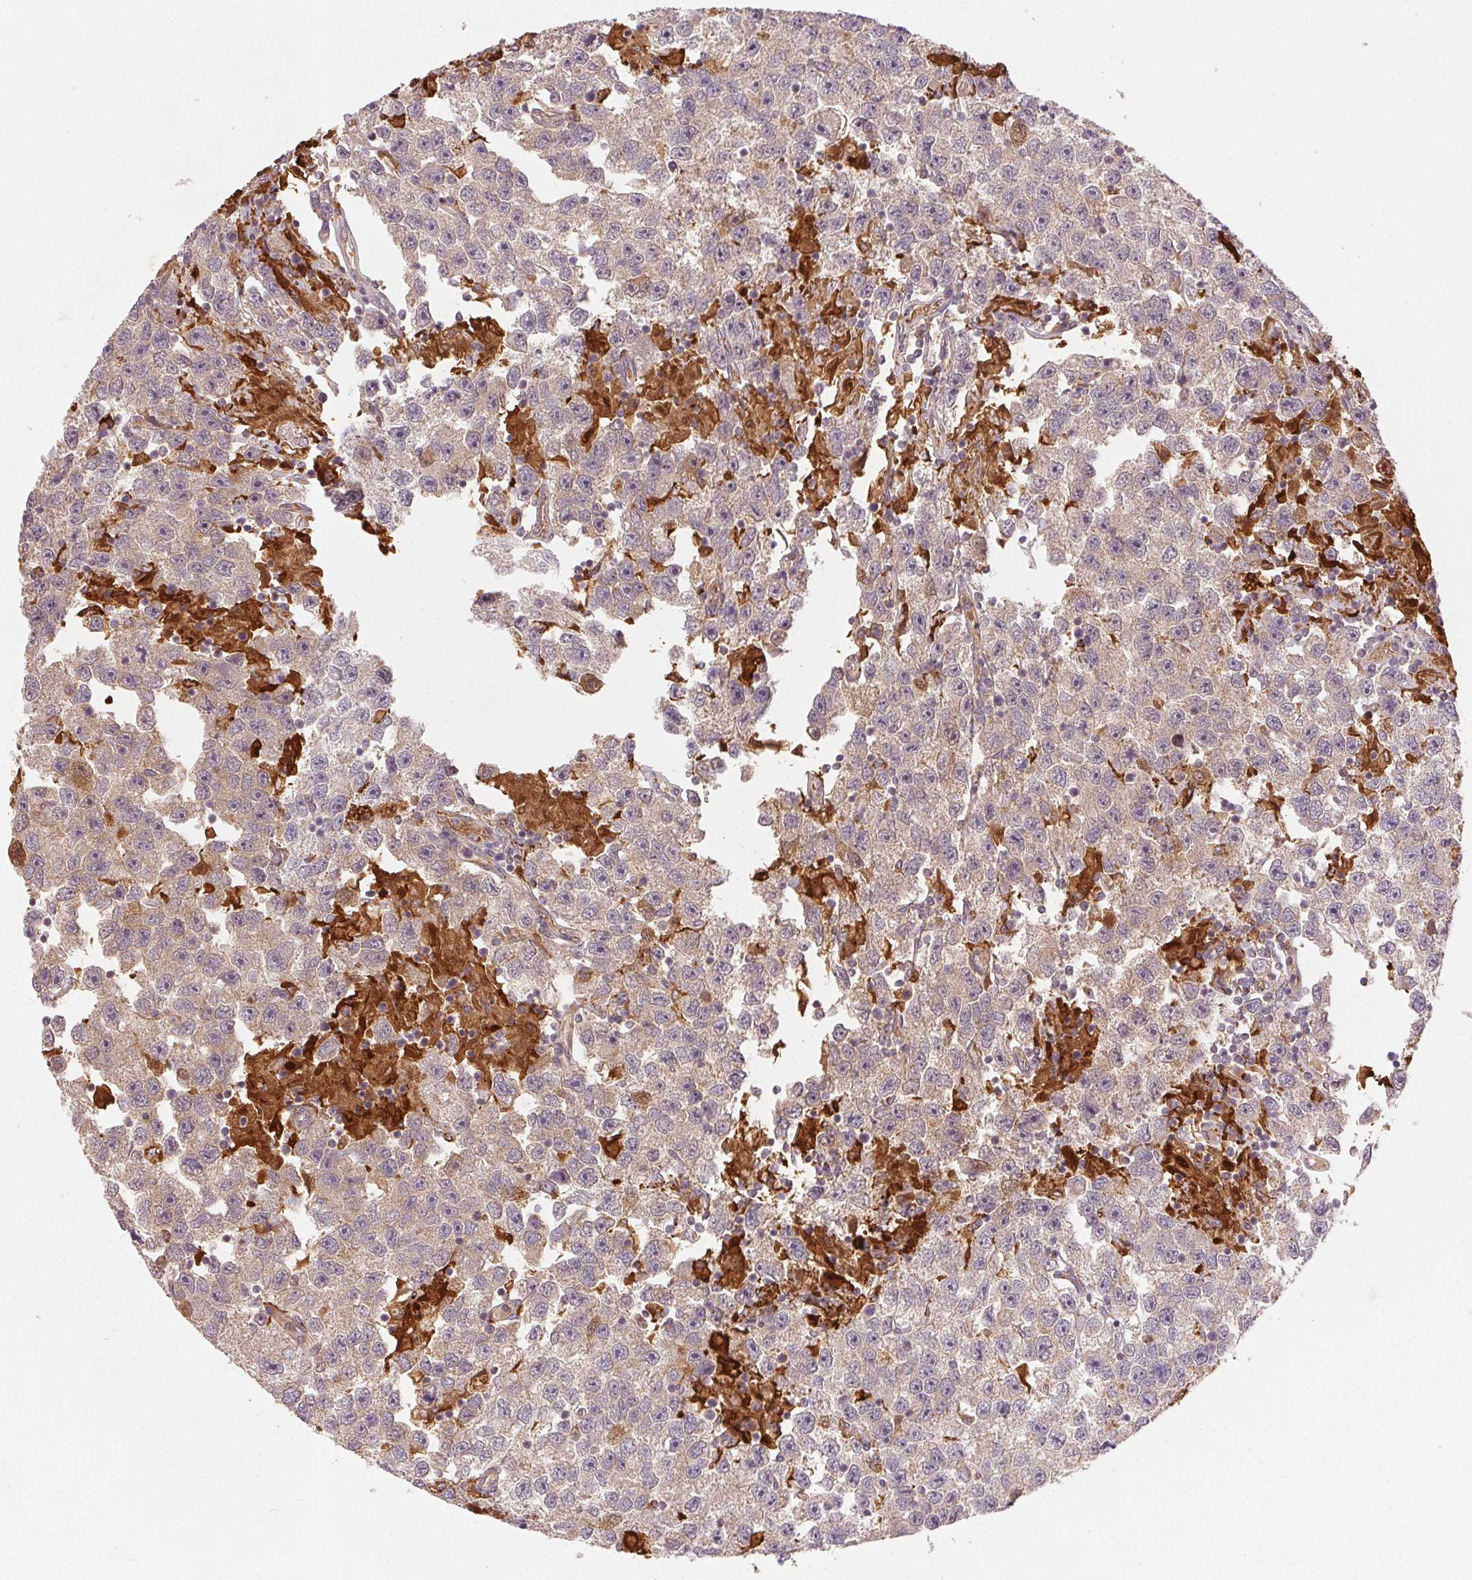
{"staining": {"intensity": "weak", "quantity": "<25%", "location": "cytoplasmic/membranous"}, "tissue": "testis cancer", "cell_type": "Tumor cells", "image_type": "cancer", "snomed": [{"axis": "morphology", "description": "Seminoma, NOS"}, {"axis": "topography", "description": "Testis"}], "caption": "High magnification brightfield microscopy of testis cancer stained with DAB (brown) and counterstained with hematoxylin (blue): tumor cells show no significant positivity.", "gene": "REP15", "patient": {"sex": "male", "age": 26}}